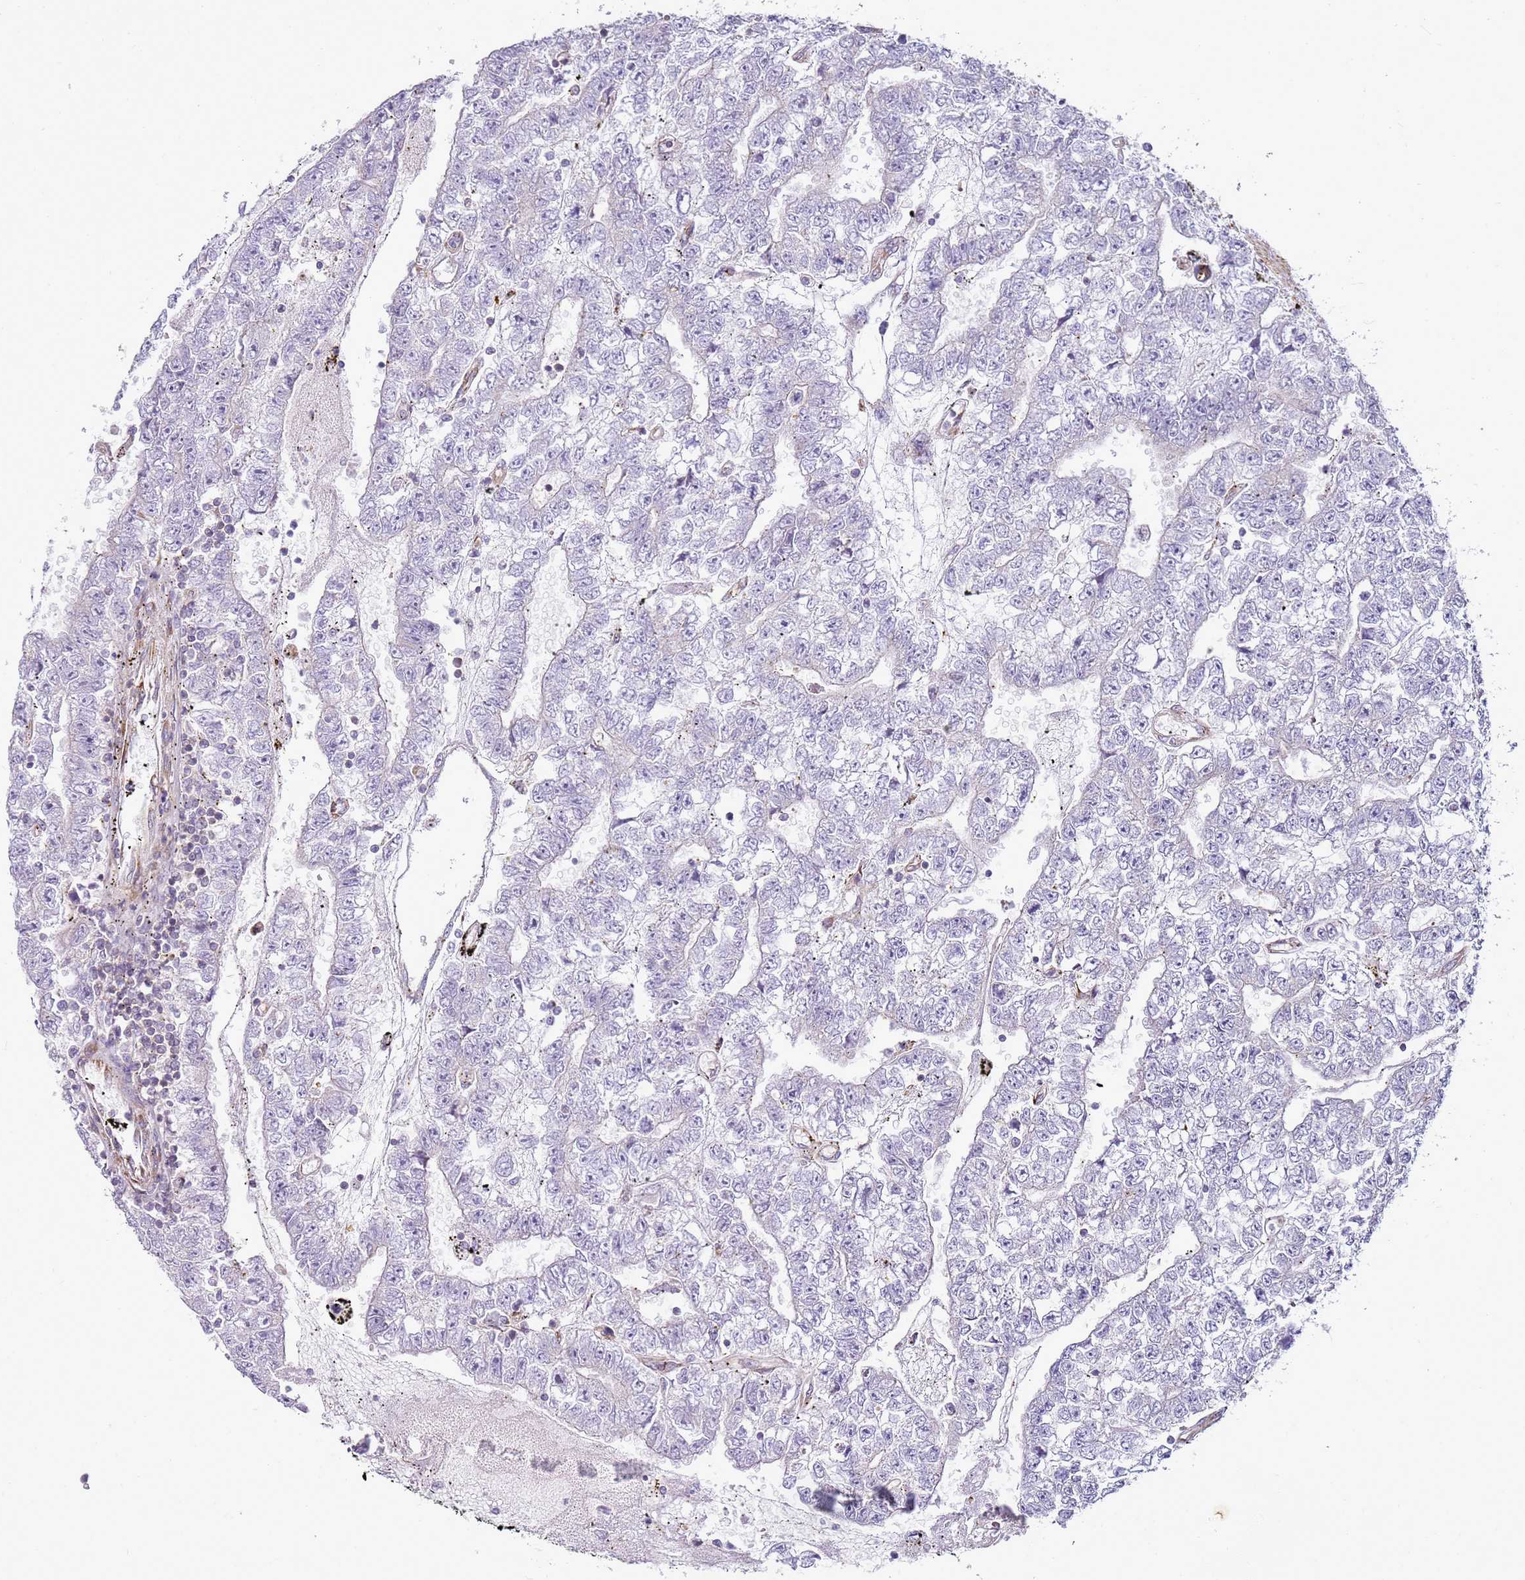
{"staining": {"intensity": "negative", "quantity": "none", "location": "none"}, "tissue": "testis cancer", "cell_type": "Tumor cells", "image_type": "cancer", "snomed": [{"axis": "morphology", "description": "Carcinoma, Embryonal, NOS"}, {"axis": "topography", "description": "Testis"}], "caption": "Testis embryonal carcinoma was stained to show a protein in brown. There is no significant positivity in tumor cells.", "gene": "GRAP", "patient": {"sex": "male", "age": 25}}